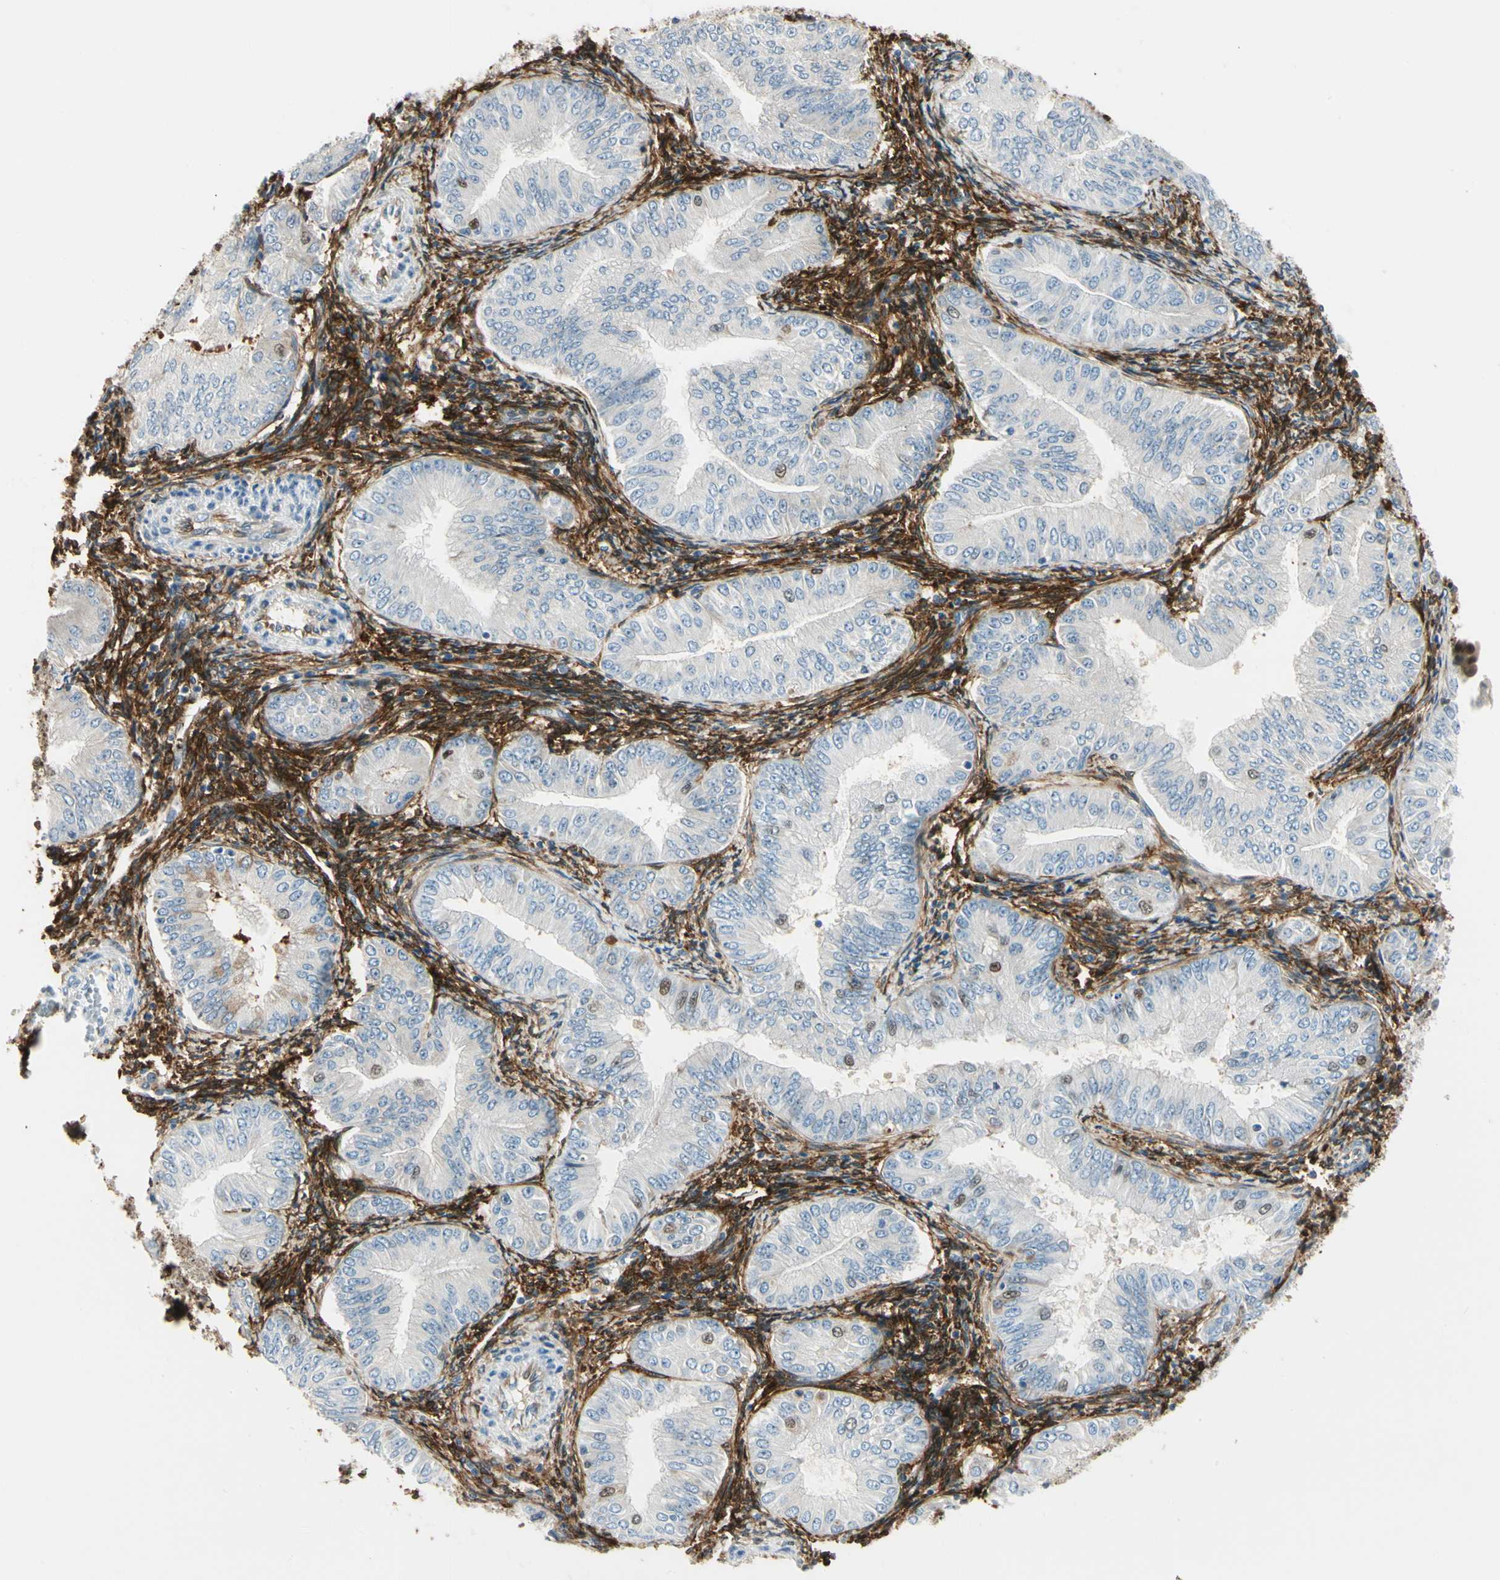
{"staining": {"intensity": "weak", "quantity": "<25%", "location": "nuclear"}, "tissue": "endometrial cancer", "cell_type": "Tumor cells", "image_type": "cancer", "snomed": [{"axis": "morphology", "description": "Normal tissue, NOS"}, {"axis": "morphology", "description": "Adenocarcinoma, NOS"}, {"axis": "topography", "description": "Endometrium"}], "caption": "A high-resolution image shows immunohistochemistry (IHC) staining of endometrial cancer, which reveals no significant staining in tumor cells. (DAB immunohistochemistry (IHC) visualized using brightfield microscopy, high magnification).", "gene": "FTH1", "patient": {"sex": "female", "age": 53}}